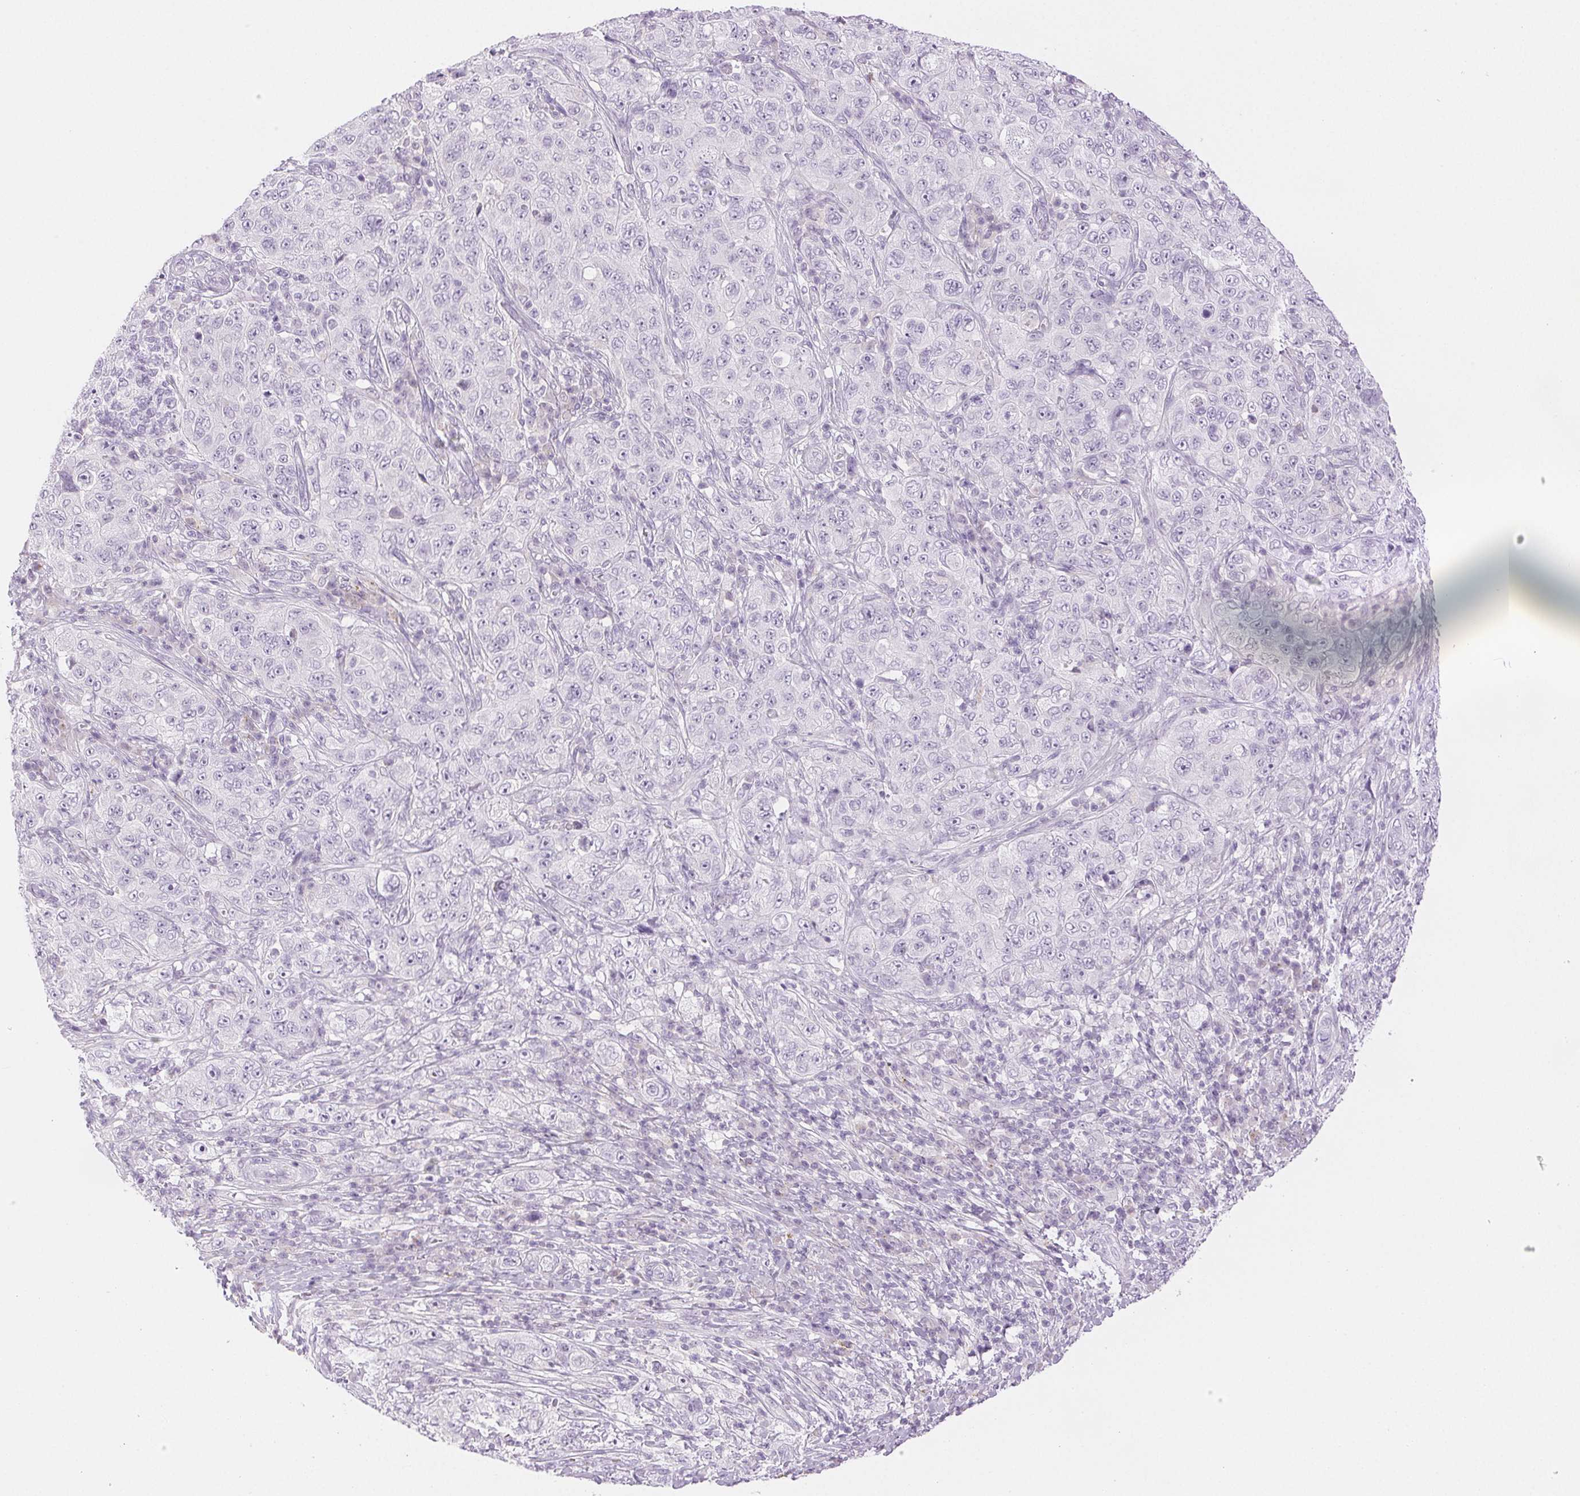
{"staining": {"intensity": "negative", "quantity": "none", "location": "none"}, "tissue": "pancreatic cancer", "cell_type": "Tumor cells", "image_type": "cancer", "snomed": [{"axis": "morphology", "description": "Adenocarcinoma, NOS"}, {"axis": "topography", "description": "Pancreas"}], "caption": "Image shows no protein staining in tumor cells of pancreatic cancer (adenocarcinoma) tissue.", "gene": "SLC5A2", "patient": {"sex": "male", "age": 68}}